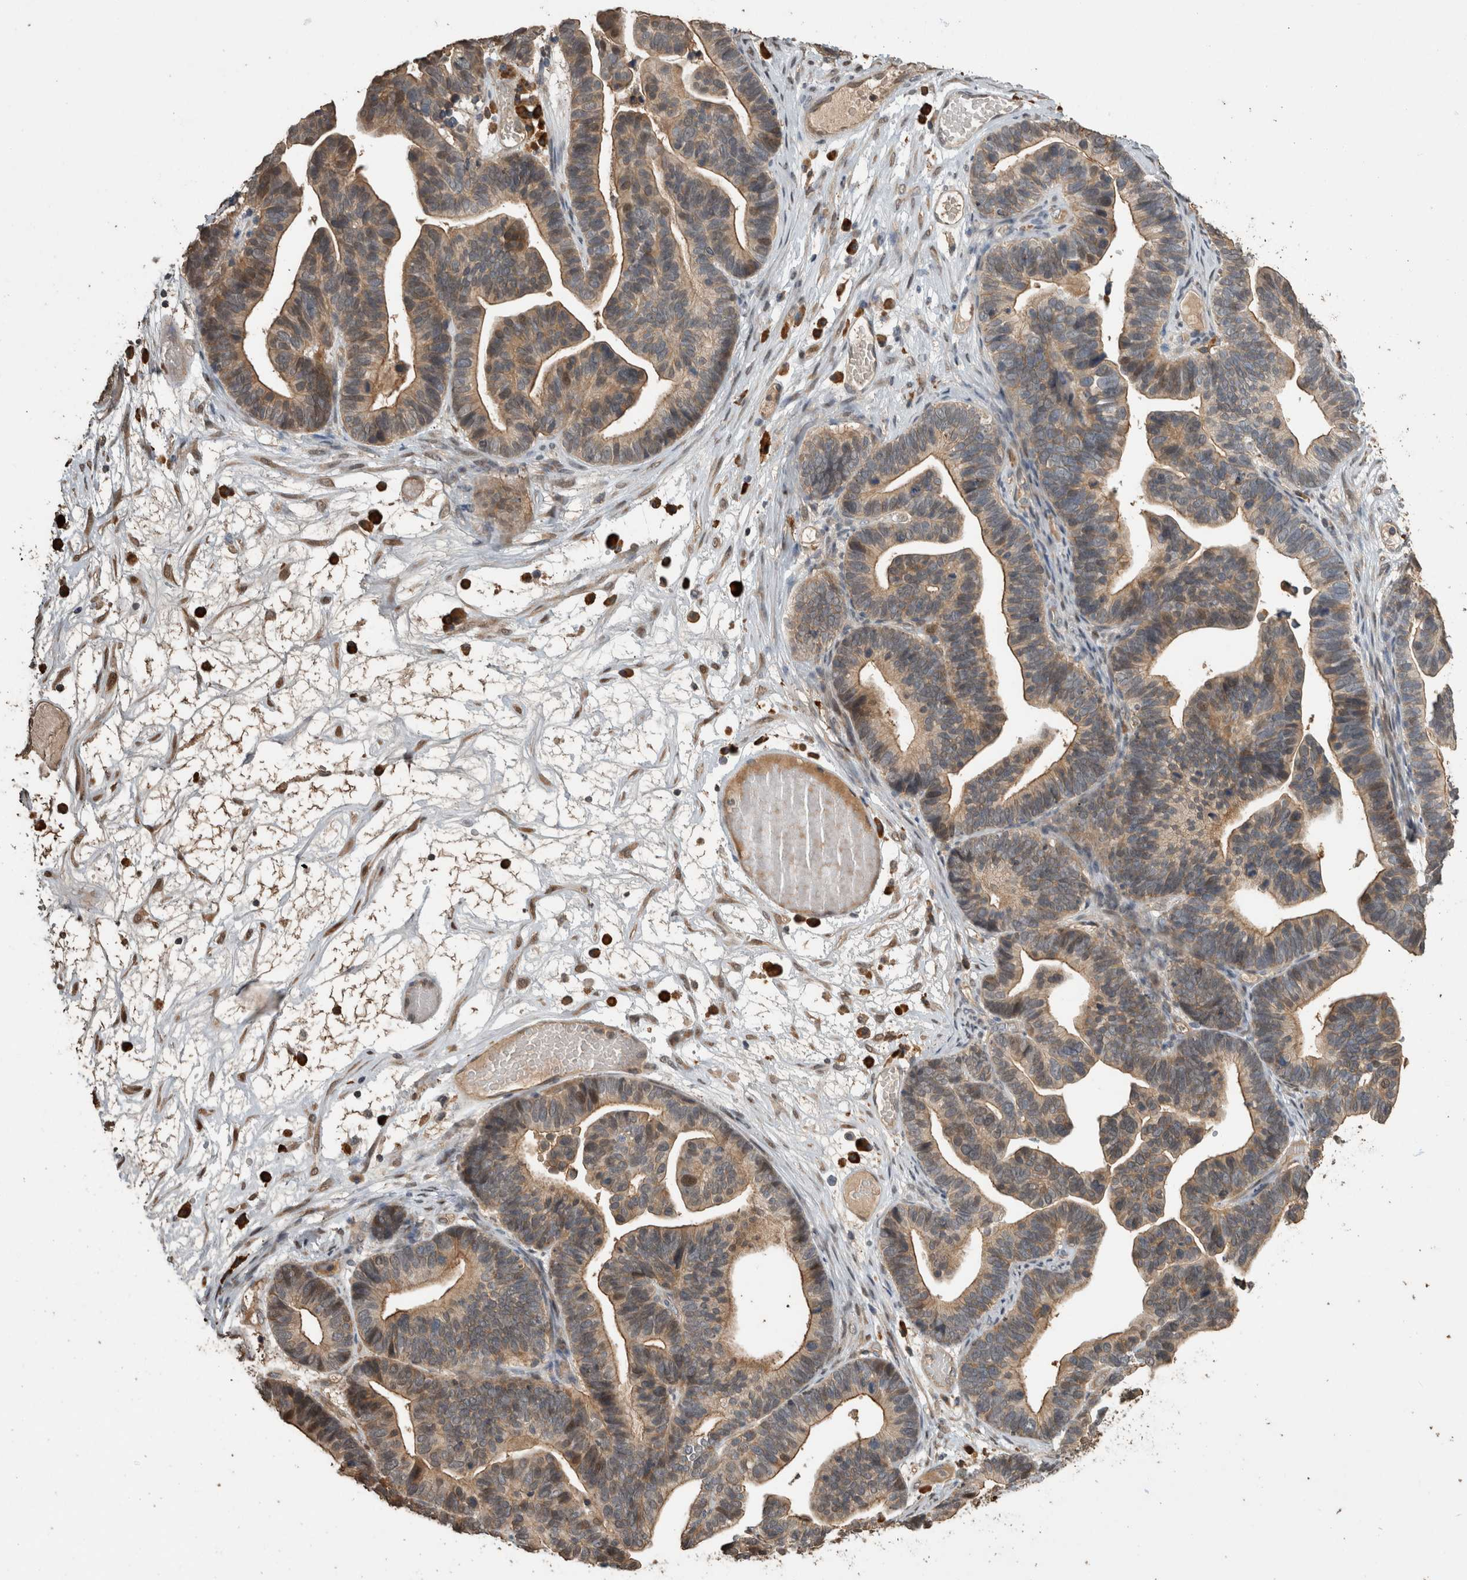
{"staining": {"intensity": "weak", "quantity": ">75%", "location": "cytoplasmic/membranous"}, "tissue": "ovarian cancer", "cell_type": "Tumor cells", "image_type": "cancer", "snomed": [{"axis": "morphology", "description": "Cystadenocarcinoma, serous, NOS"}, {"axis": "topography", "description": "Ovary"}], "caption": "High-magnification brightfield microscopy of serous cystadenocarcinoma (ovarian) stained with DAB (3,3'-diaminobenzidine) (brown) and counterstained with hematoxylin (blue). tumor cells exhibit weak cytoplasmic/membranous expression is present in about>75% of cells. Immunohistochemistry stains the protein of interest in brown and the nuclei are stained blue.", "gene": "RHPN1", "patient": {"sex": "female", "age": 56}}